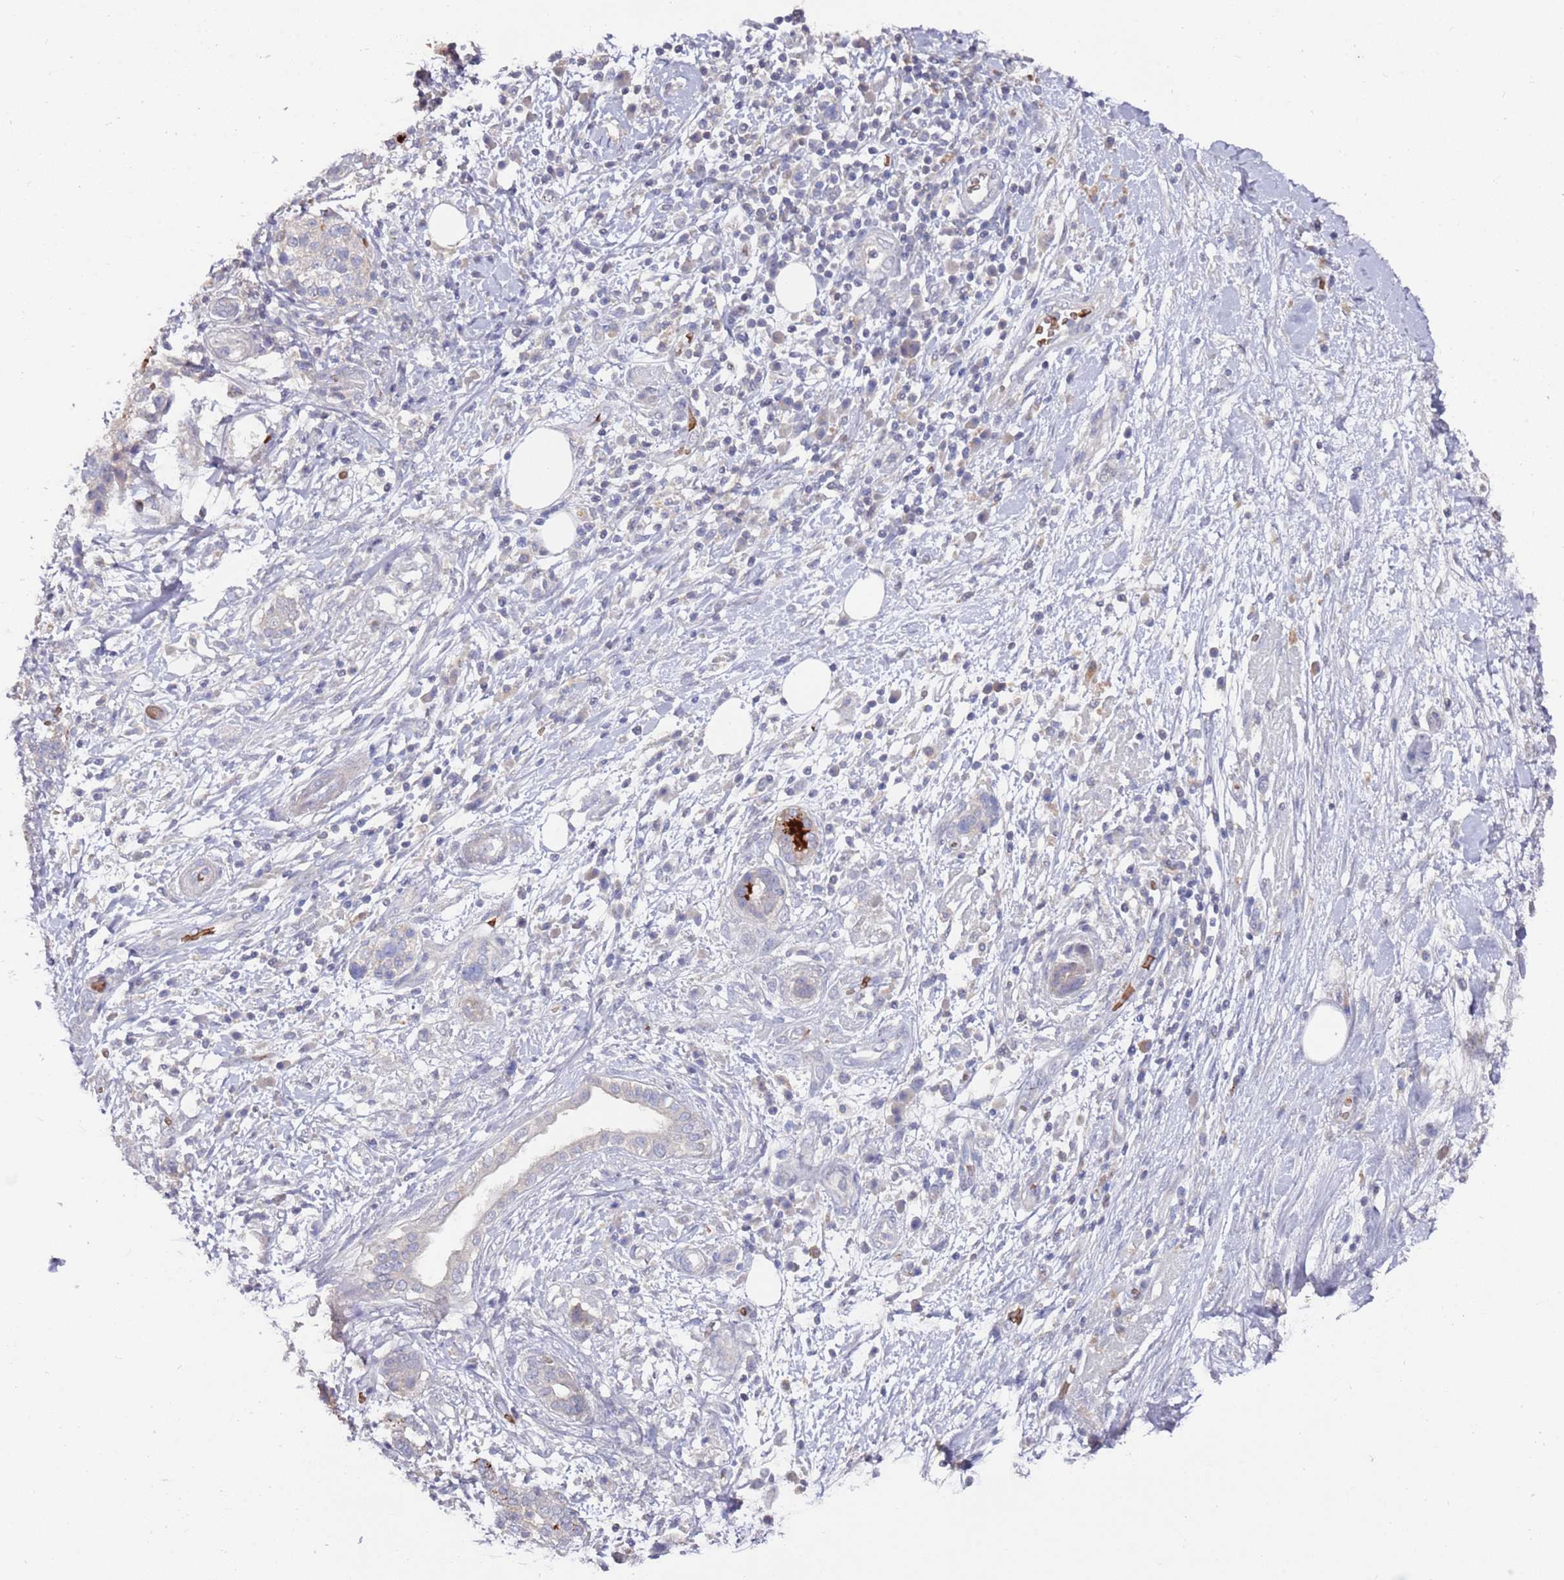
{"staining": {"intensity": "negative", "quantity": "none", "location": "none"}, "tissue": "pancreatic cancer", "cell_type": "Tumor cells", "image_type": "cancer", "snomed": [{"axis": "morphology", "description": "Adenocarcinoma, NOS"}, {"axis": "topography", "description": "Pancreas"}], "caption": "High magnification brightfield microscopy of pancreatic adenocarcinoma stained with DAB (brown) and counterstained with hematoxylin (blue): tumor cells show no significant staining.", "gene": "LACC1", "patient": {"sex": "female", "age": 73}}